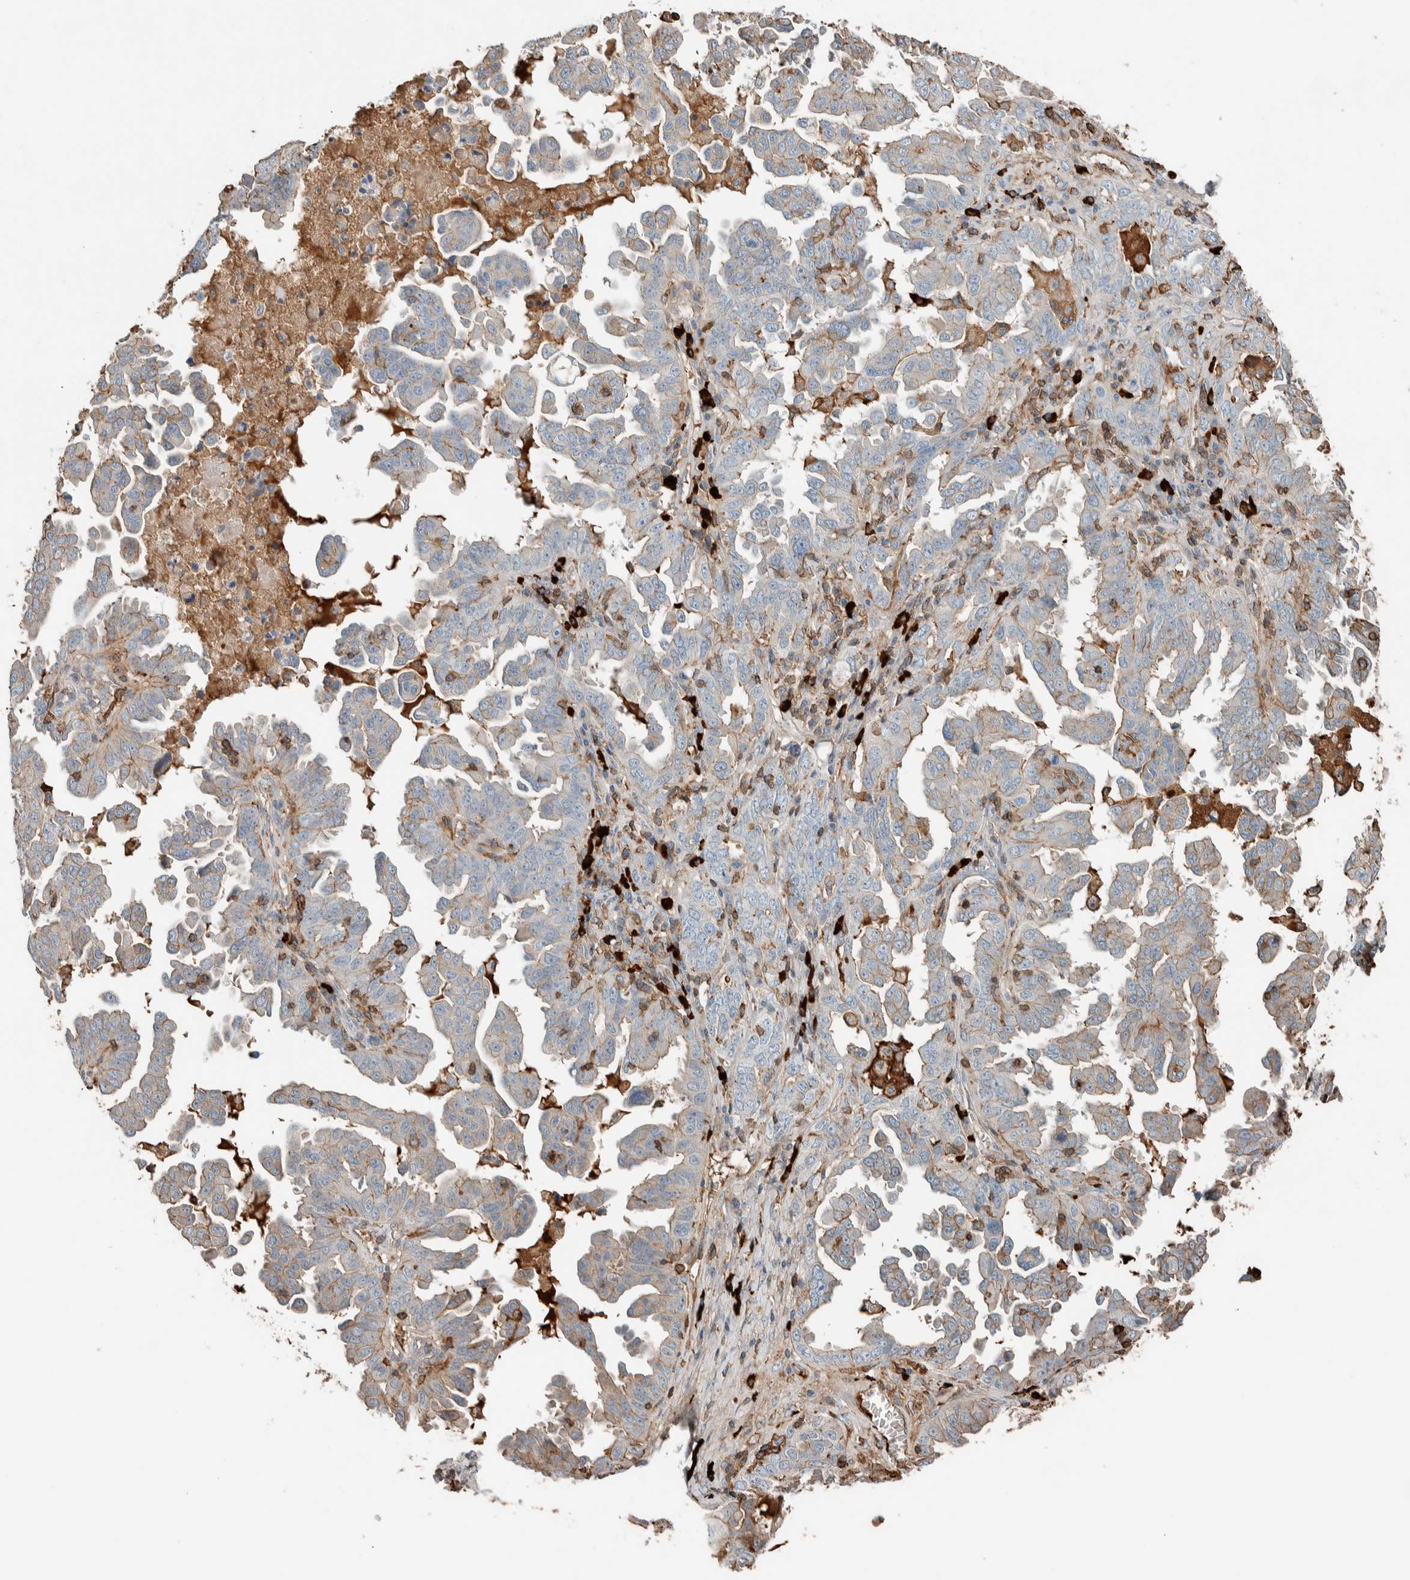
{"staining": {"intensity": "weak", "quantity": "<25%", "location": "cytoplasmic/membranous"}, "tissue": "ovarian cancer", "cell_type": "Tumor cells", "image_type": "cancer", "snomed": [{"axis": "morphology", "description": "Carcinoma, endometroid"}, {"axis": "topography", "description": "Ovary"}], "caption": "A histopathology image of ovarian endometroid carcinoma stained for a protein demonstrates no brown staining in tumor cells. The staining is performed using DAB brown chromogen with nuclei counter-stained in using hematoxylin.", "gene": "CTBP2", "patient": {"sex": "female", "age": 62}}